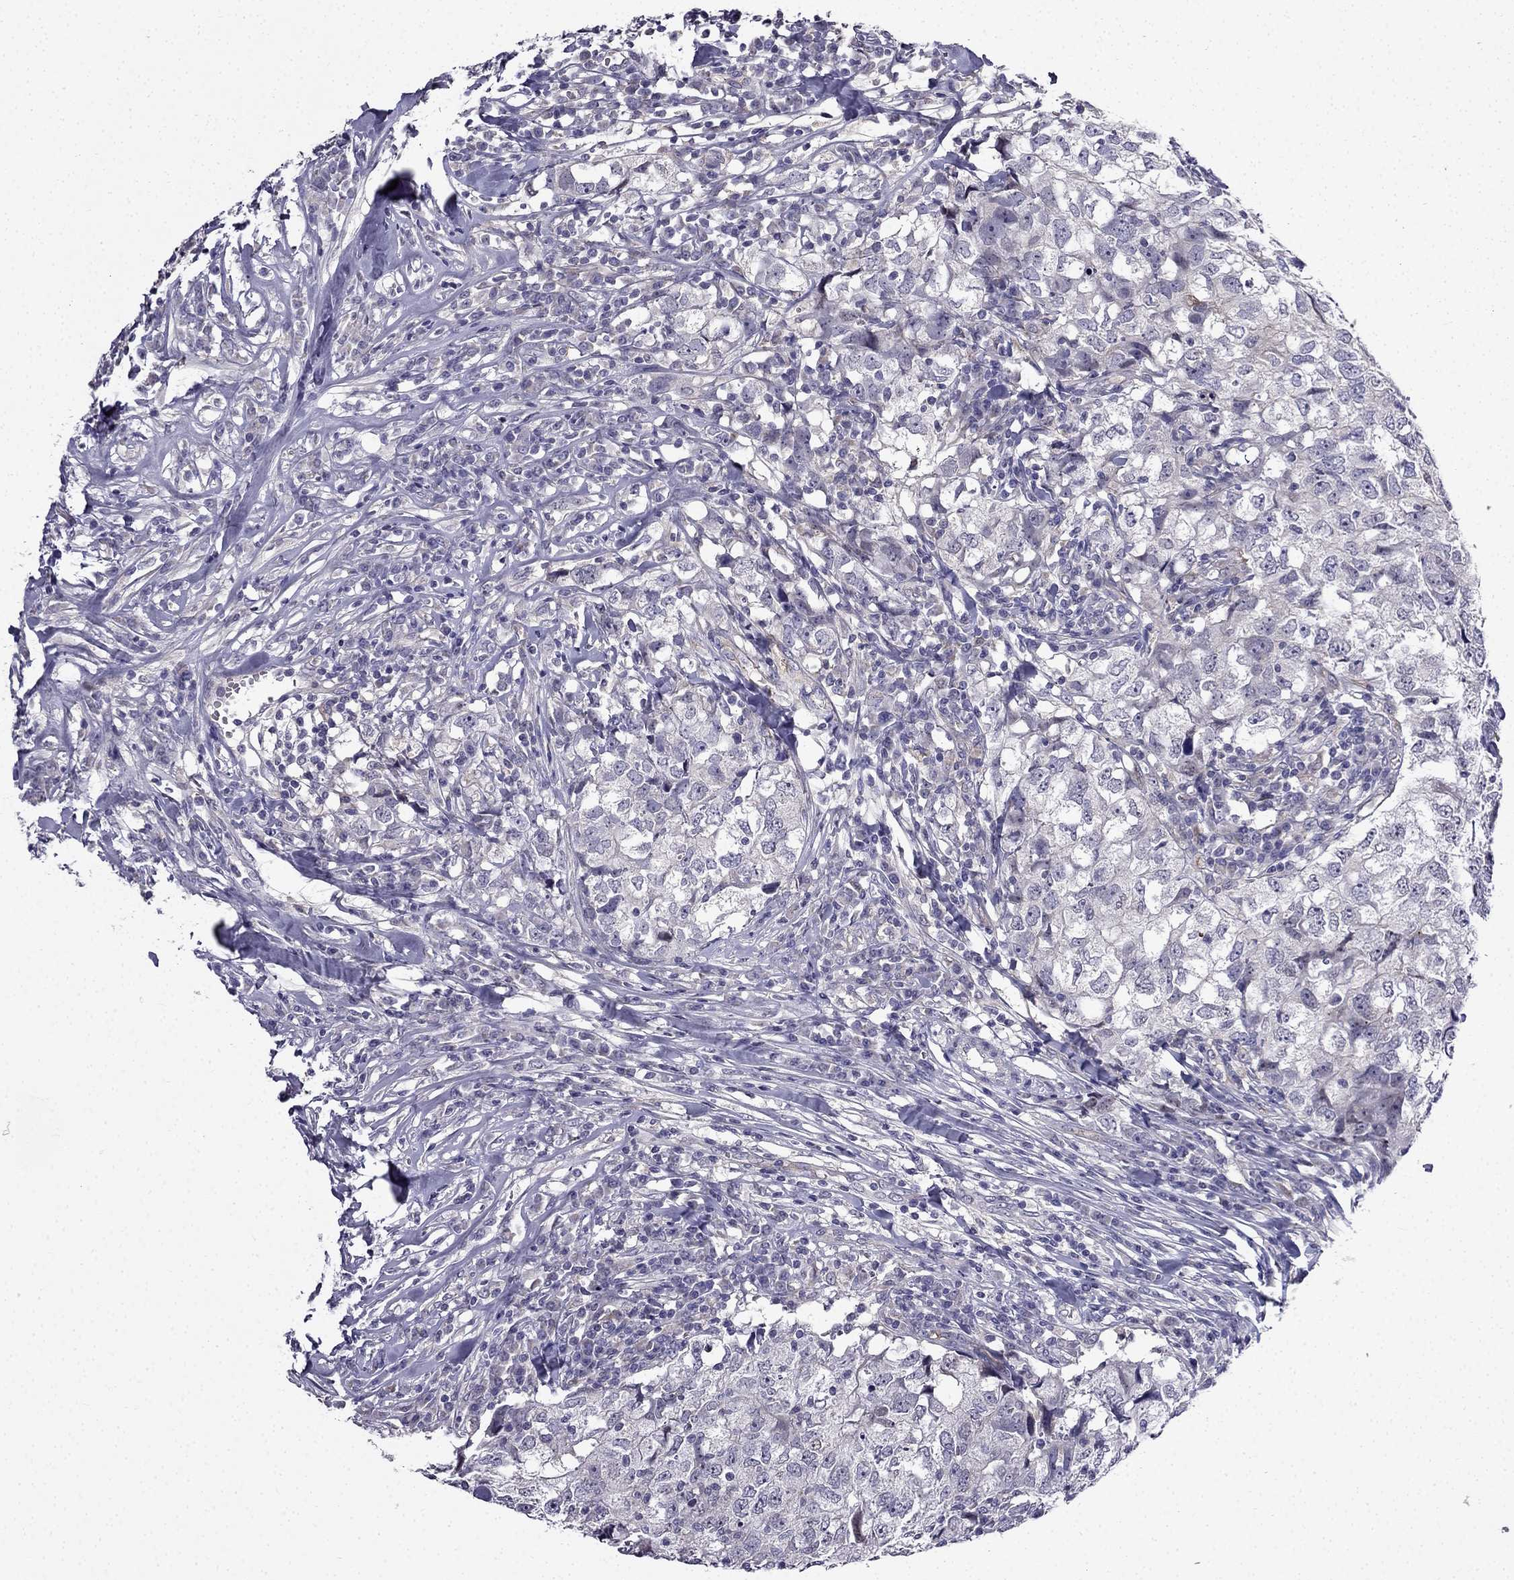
{"staining": {"intensity": "negative", "quantity": "none", "location": "none"}, "tissue": "breast cancer", "cell_type": "Tumor cells", "image_type": "cancer", "snomed": [{"axis": "morphology", "description": "Duct carcinoma"}, {"axis": "topography", "description": "Breast"}], "caption": "A histopathology image of breast cancer (intraductal carcinoma) stained for a protein reveals no brown staining in tumor cells.", "gene": "SLC6A2", "patient": {"sex": "female", "age": 30}}